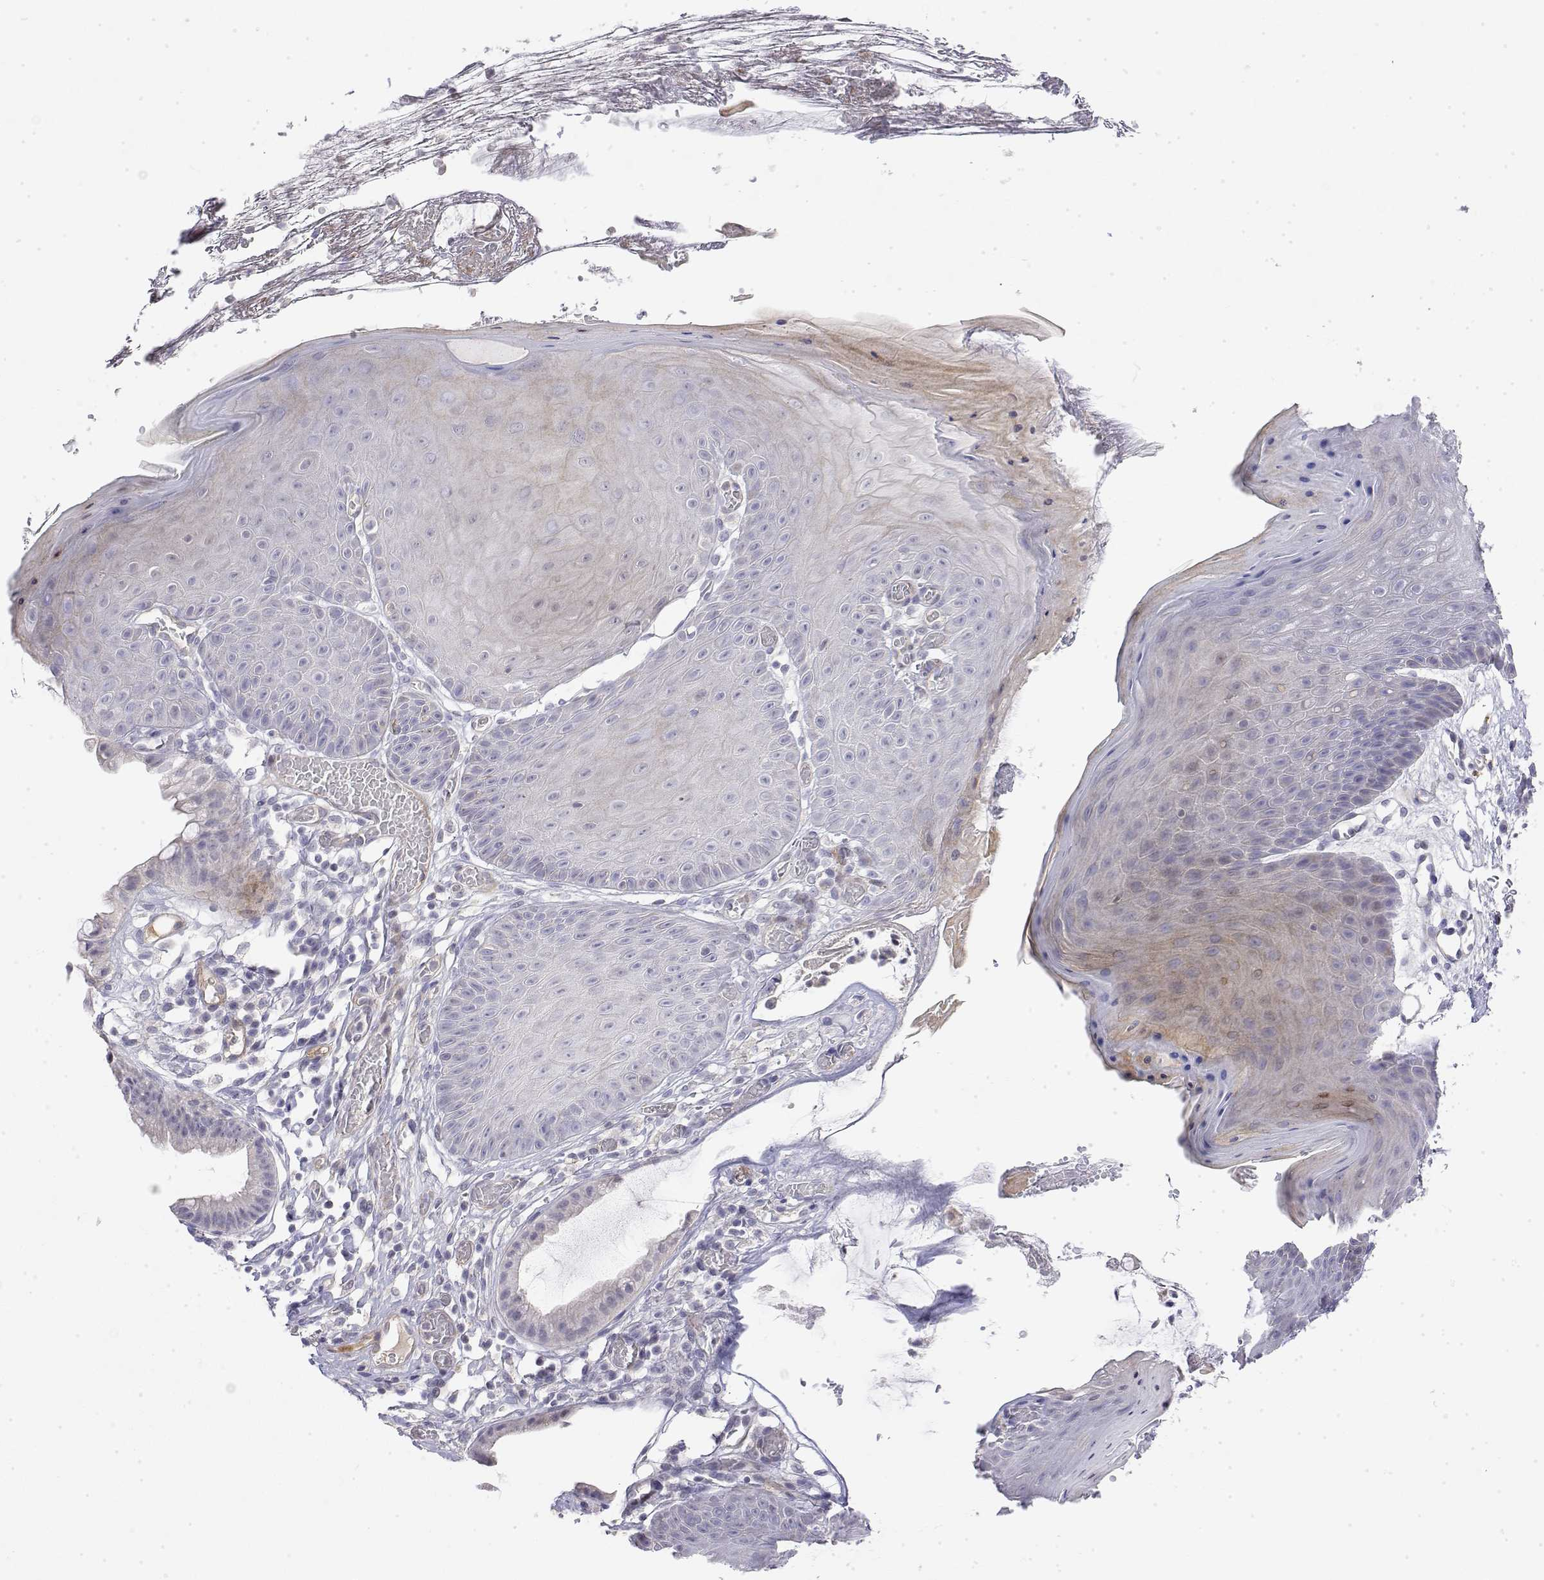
{"staining": {"intensity": "negative", "quantity": "none", "location": "none"}, "tissue": "skin", "cell_type": "Epidermal cells", "image_type": "normal", "snomed": [{"axis": "morphology", "description": "Normal tissue, NOS"}, {"axis": "topography", "description": "Anal"}], "caption": "IHC histopathology image of normal human skin stained for a protein (brown), which displays no expression in epidermal cells.", "gene": "GGACT", "patient": {"sex": "male", "age": 53}}